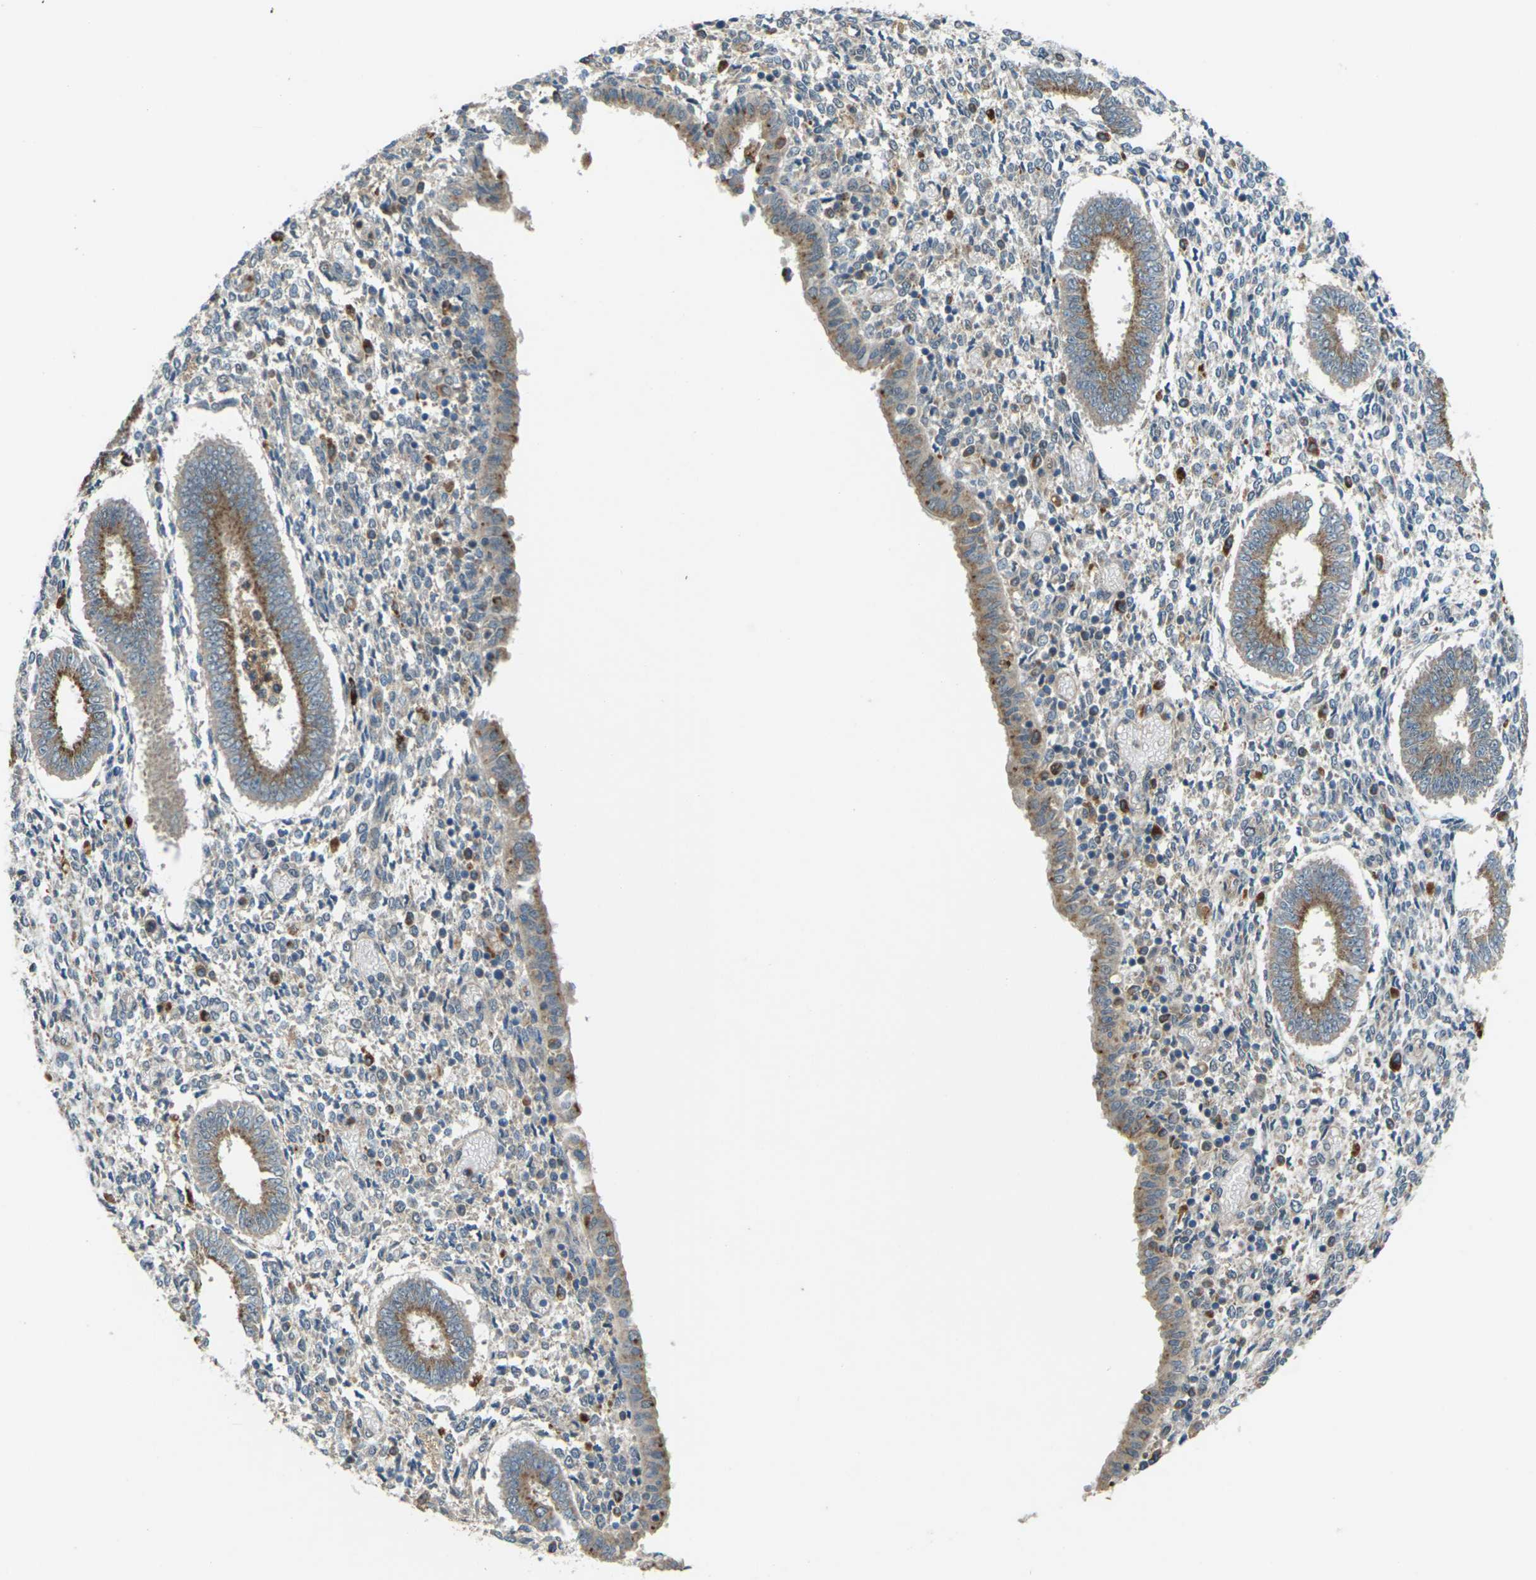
{"staining": {"intensity": "weak", "quantity": "25%-75%", "location": "cytoplasmic/membranous"}, "tissue": "endometrium", "cell_type": "Cells in endometrial stroma", "image_type": "normal", "snomed": [{"axis": "morphology", "description": "Normal tissue, NOS"}, {"axis": "topography", "description": "Endometrium"}], "caption": "Protein staining of normal endometrium demonstrates weak cytoplasmic/membranous expression in about 25%-75% of cells in endometrial stroma.", "gene": "SLC31A2", "patient": {"sex": "female", "age": 35}}